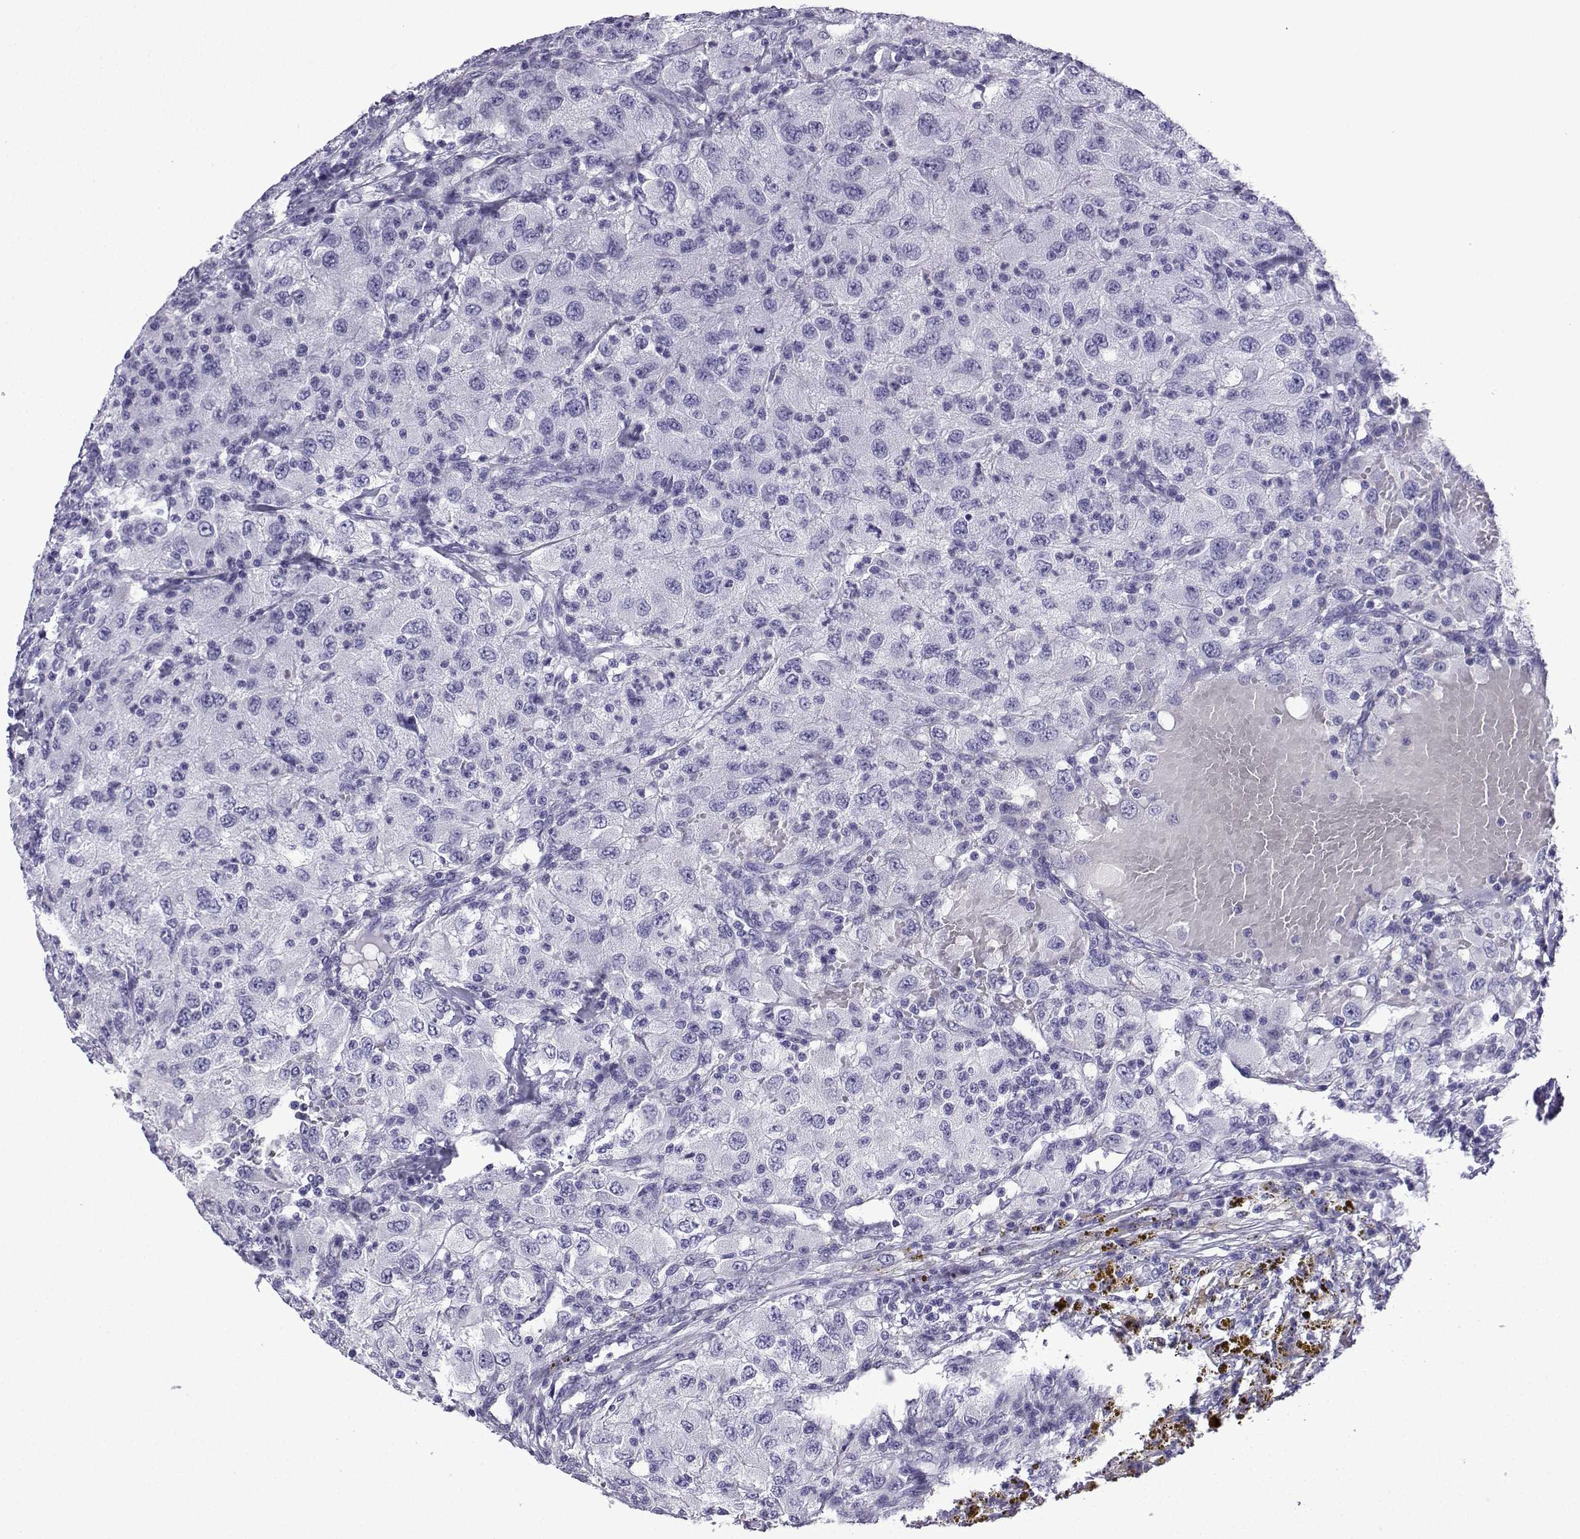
{"staining": {"intensity": "negative", "quantity": "none", "location": "none"}, "tissue": "renal cancer", "cell_type": "Tumor cells", "image_type": "cancer", "snomed": [{"axis": "morphology", "description": "Adenocarcinoma, NOS"}, {"axis": "topography", "description": "Kidney"}], "caption": "Immunohistochemistry (IHC) image of human renal cancer stained for a protein (brown), which demonstrates no expression in tumor cells. The staining is performed using DAB brown chromogen with nuclei counter-stained in using hematoxylin.", "gene": "KCNF1", "patient": {"sex": "female", "age": 67}}